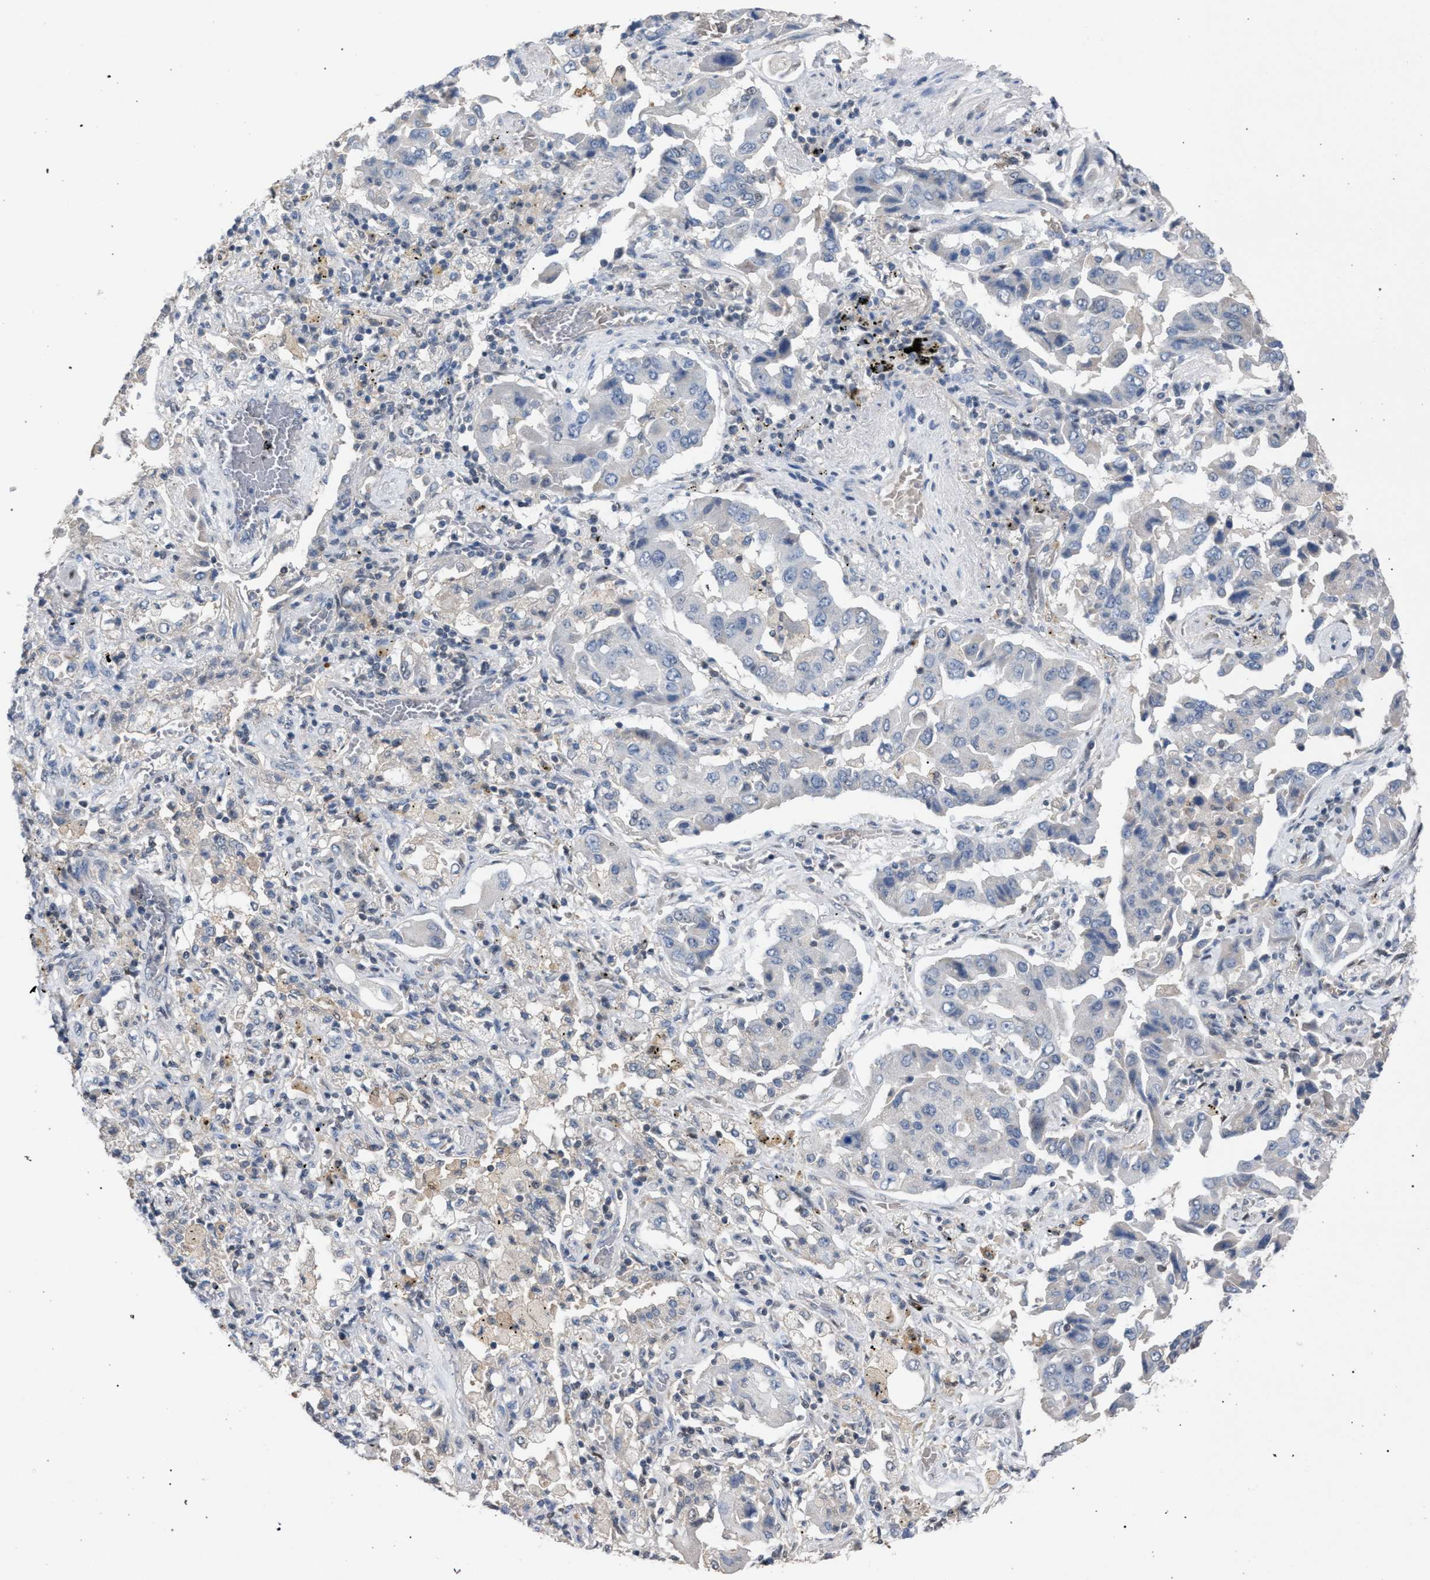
{"staining": {"intensity": "negative", "quantity": "none", "location": "none"}, "tissue": "lung cancer", "cell_type": "Tumor cells", "image_type": "cancer", "snomed": [{"axis": "morphology", "description": "Adenocarcinoma, NOS"}, {"axis": "topography", "description": "Lung"}], "caption": "The image reveals no staining of tumor cells in adenocarcinoma (lung).", "gene": "TECPR1", "patient": {"sex": "female", "age": 65}}